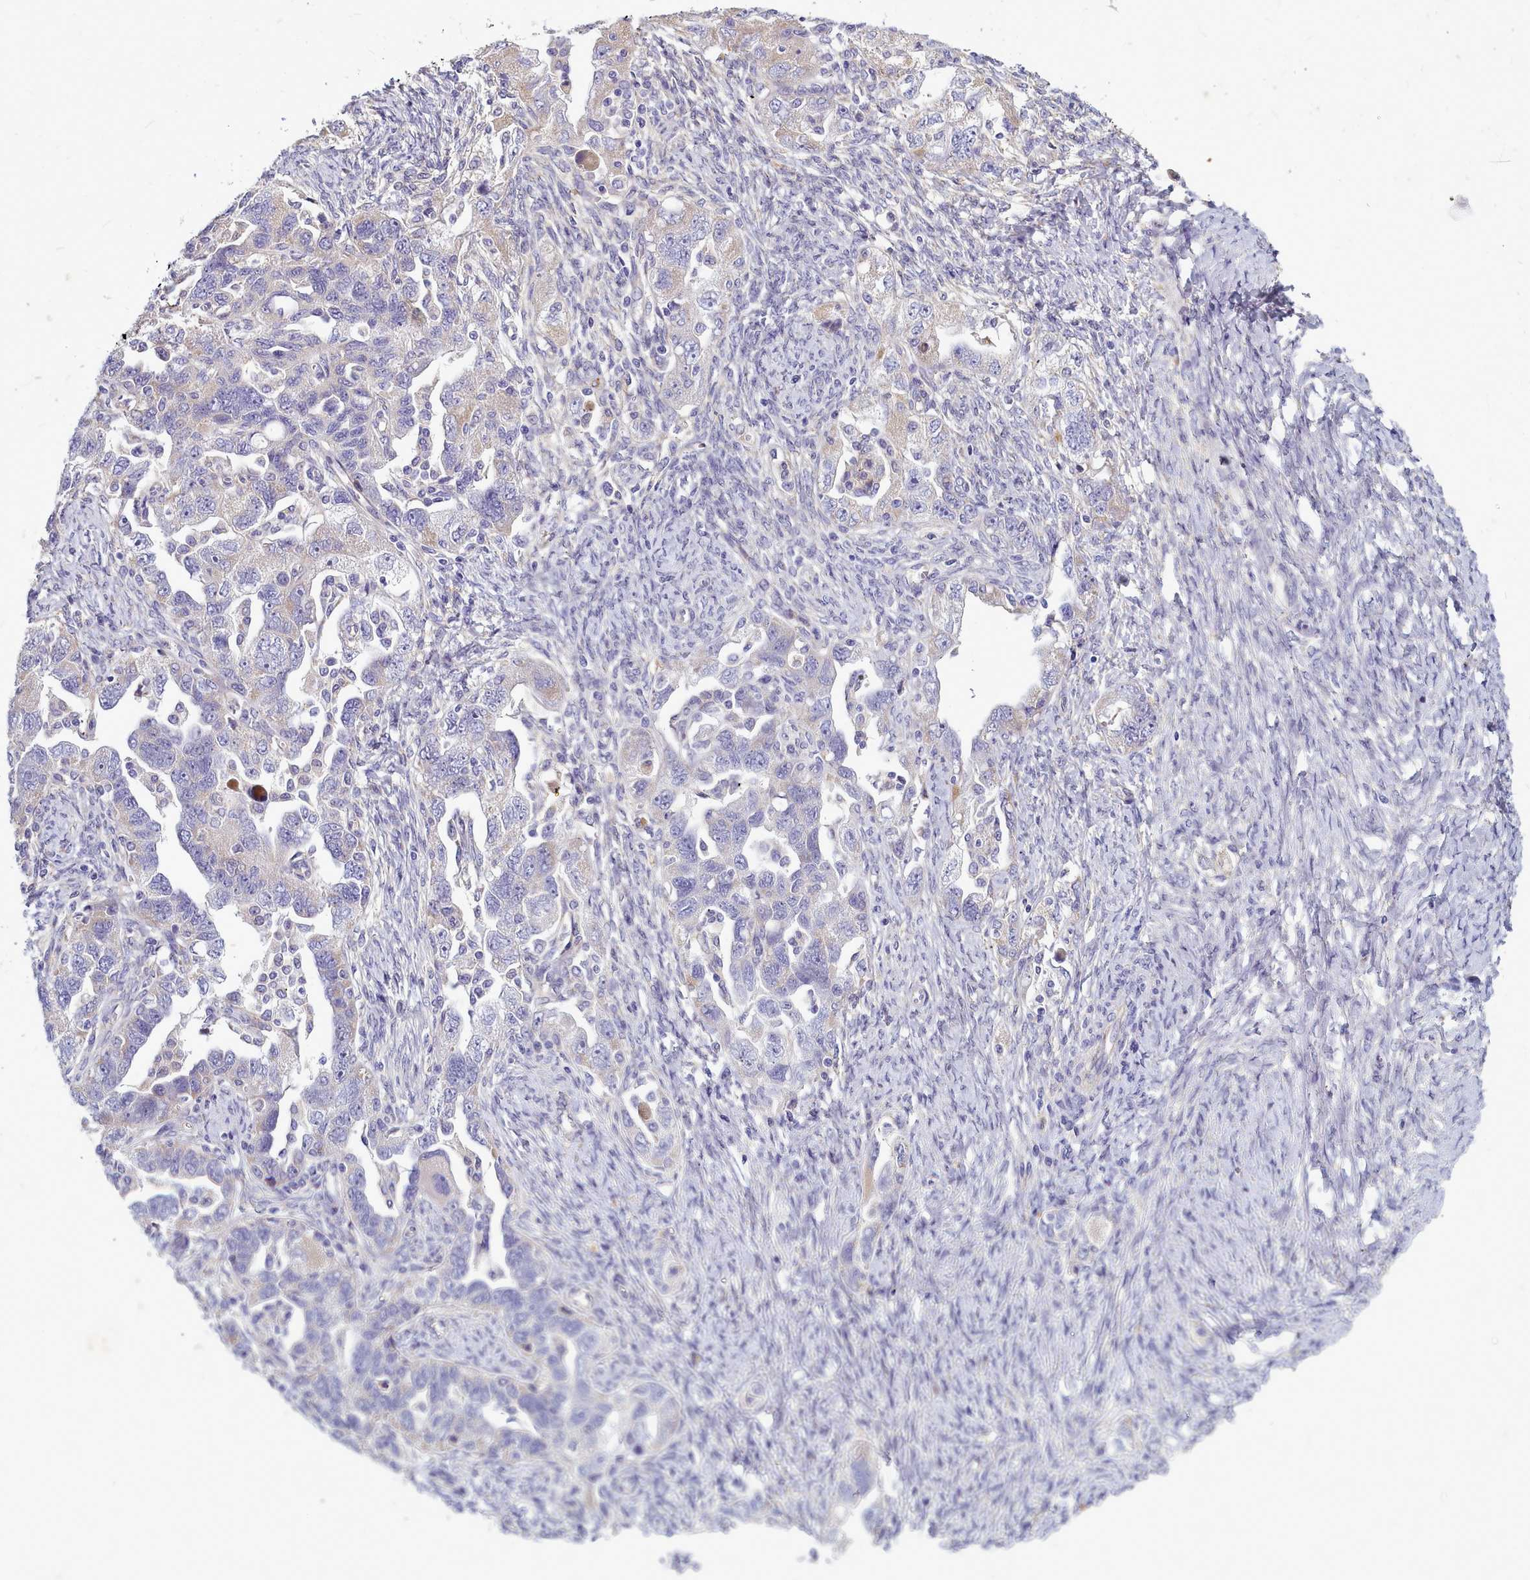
{"staining": {"intensity": "negative", "quantity": "none", "location": "none"}, "tissue": "ovarian cancer", "cell_type": "Tumor cells", "image_type": "cancer", "snomed": [{"axis": "morphology", "description": "Carcinoma, NOS"}, {"axis": "morphology", "description": "Cystadenocarcinoma, serous, NOS"}, {"axis": "topography", "description": "Ovary"}], "caption": "Immunohistochemical staining of ovarian cancer (serous cystadenocarcinoma) displays no significant staining in tumor cells. (DAB immunohistochemistry with hematoxylin counter stain).", "gene": "SMPD4", "patient": {"sex": "female", "age": 69}}